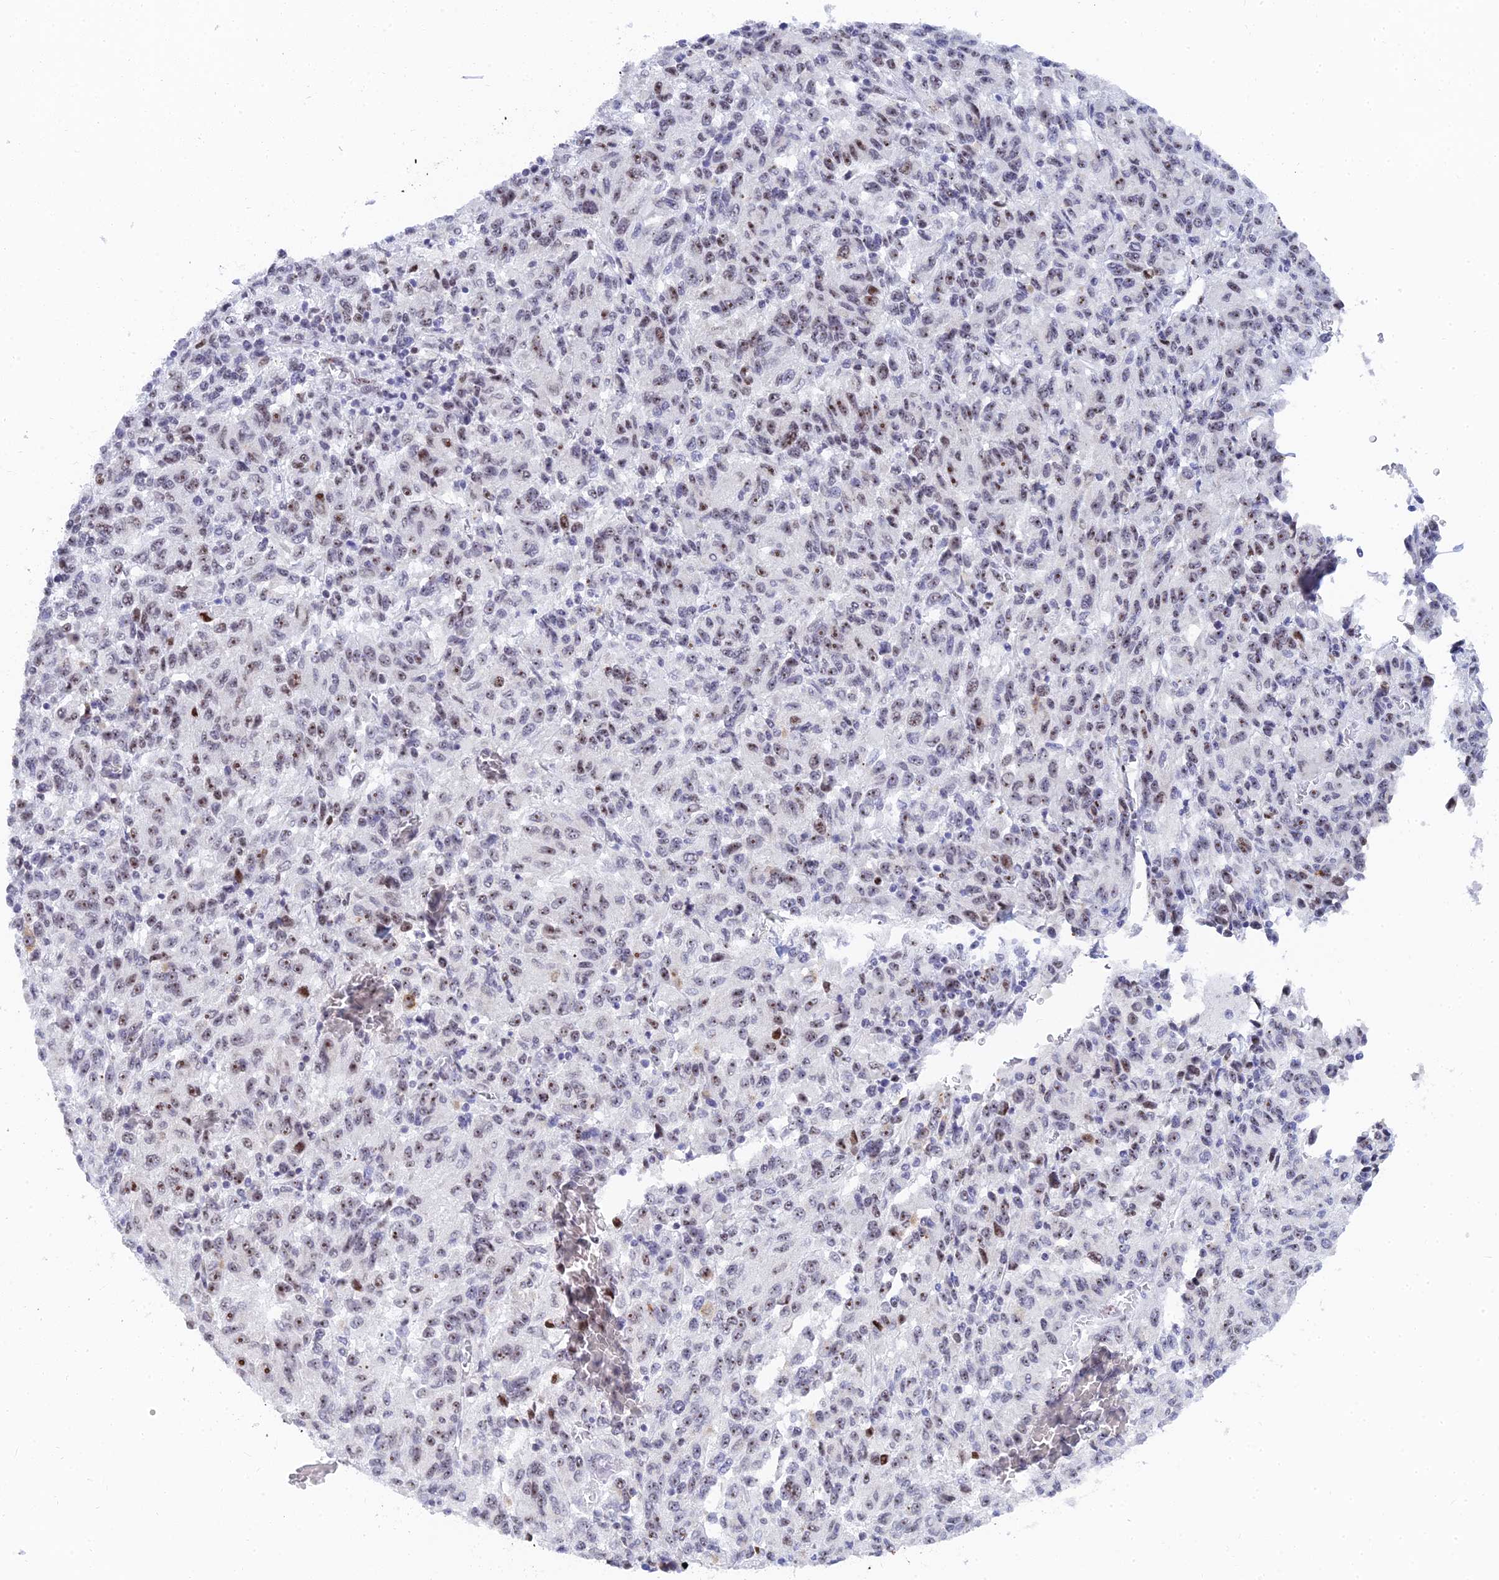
{"staining": {"intensity": "moderate", "quantity": "25%-75%", "location": "nuclear"}, "tissue": "melanoma", "cell_type": "Tumor cells", "image_type": "cancer", "snomed": [{"axis": "morphology", "description": "Malignant melanoma, Metastatic site"}, {"axis": "topography", "description": "Lung"}], "caption": "Immunohistochemical staining of melanoma displays medium levels of moderate nuclear expression in about 25%-75% of tumor cells. (Stains: DAB (3,3'-diaminobenzidine) in brown, nuclei in blue, Microscopy: brightfield microscopy at high magnification).", "gene": "RSL1D1", "patient": {"sex": "male", "age": 64}}